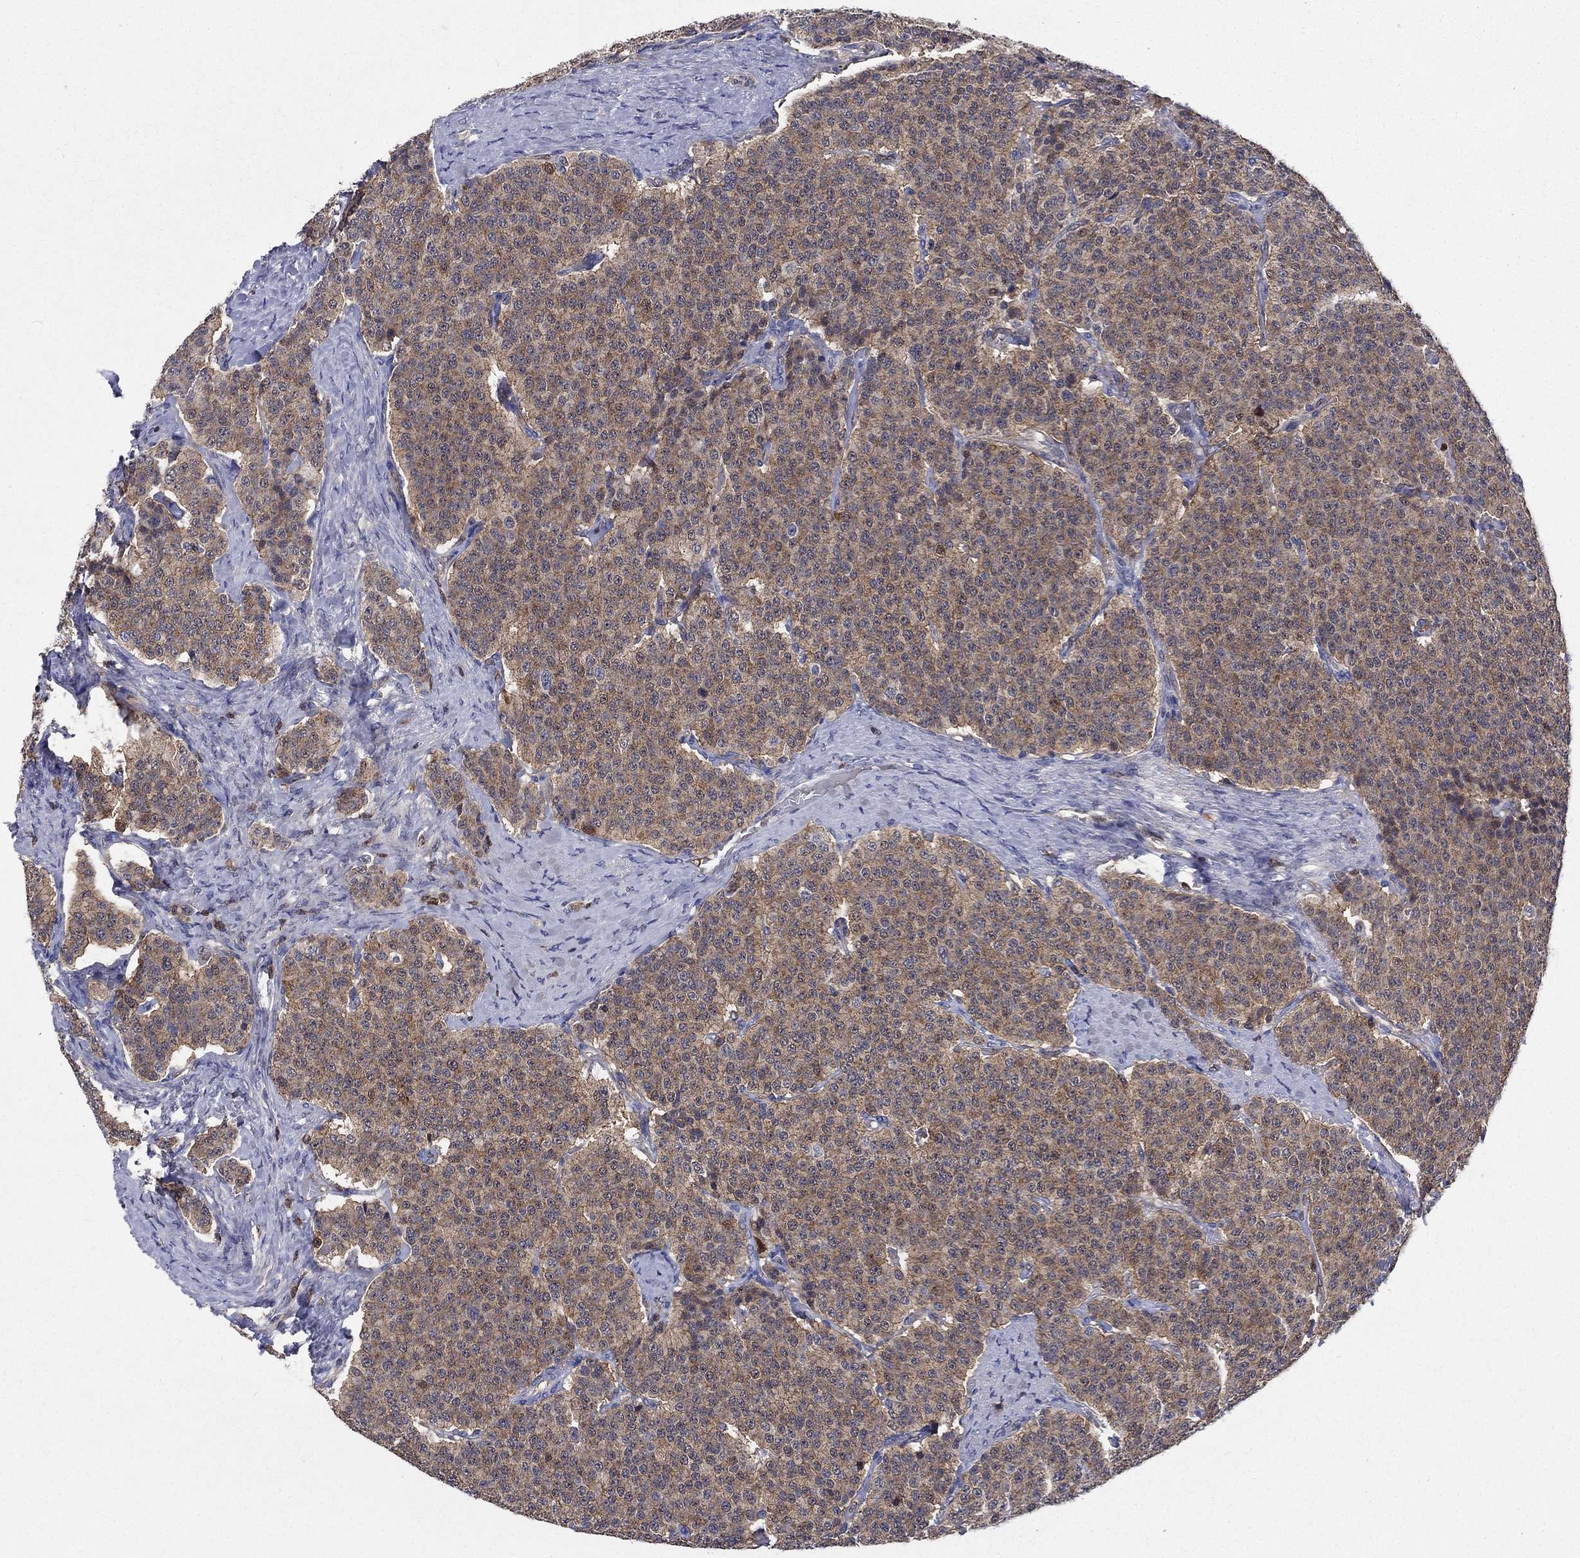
{"staining": {"intensity": "moderate", "quantity": ">75%", "location": "cytoplasmic/membranous"}, "tissue": "carcinoid", "cell_type": "Tumor cells", "image_type": "cancer", "snomed": [{"axis": "morphology", "description": "Carcinoid, malignant, NOS"}, {"axis": "topography", "description": "Small intestine"}], "caption": "A brown stain shows moderate cytoplasmic/membranous positivity of a protein in malignant carcinoid tumor cells.", "gene": "AGFG2", "patient": {"sex": "female", "age": 58}}